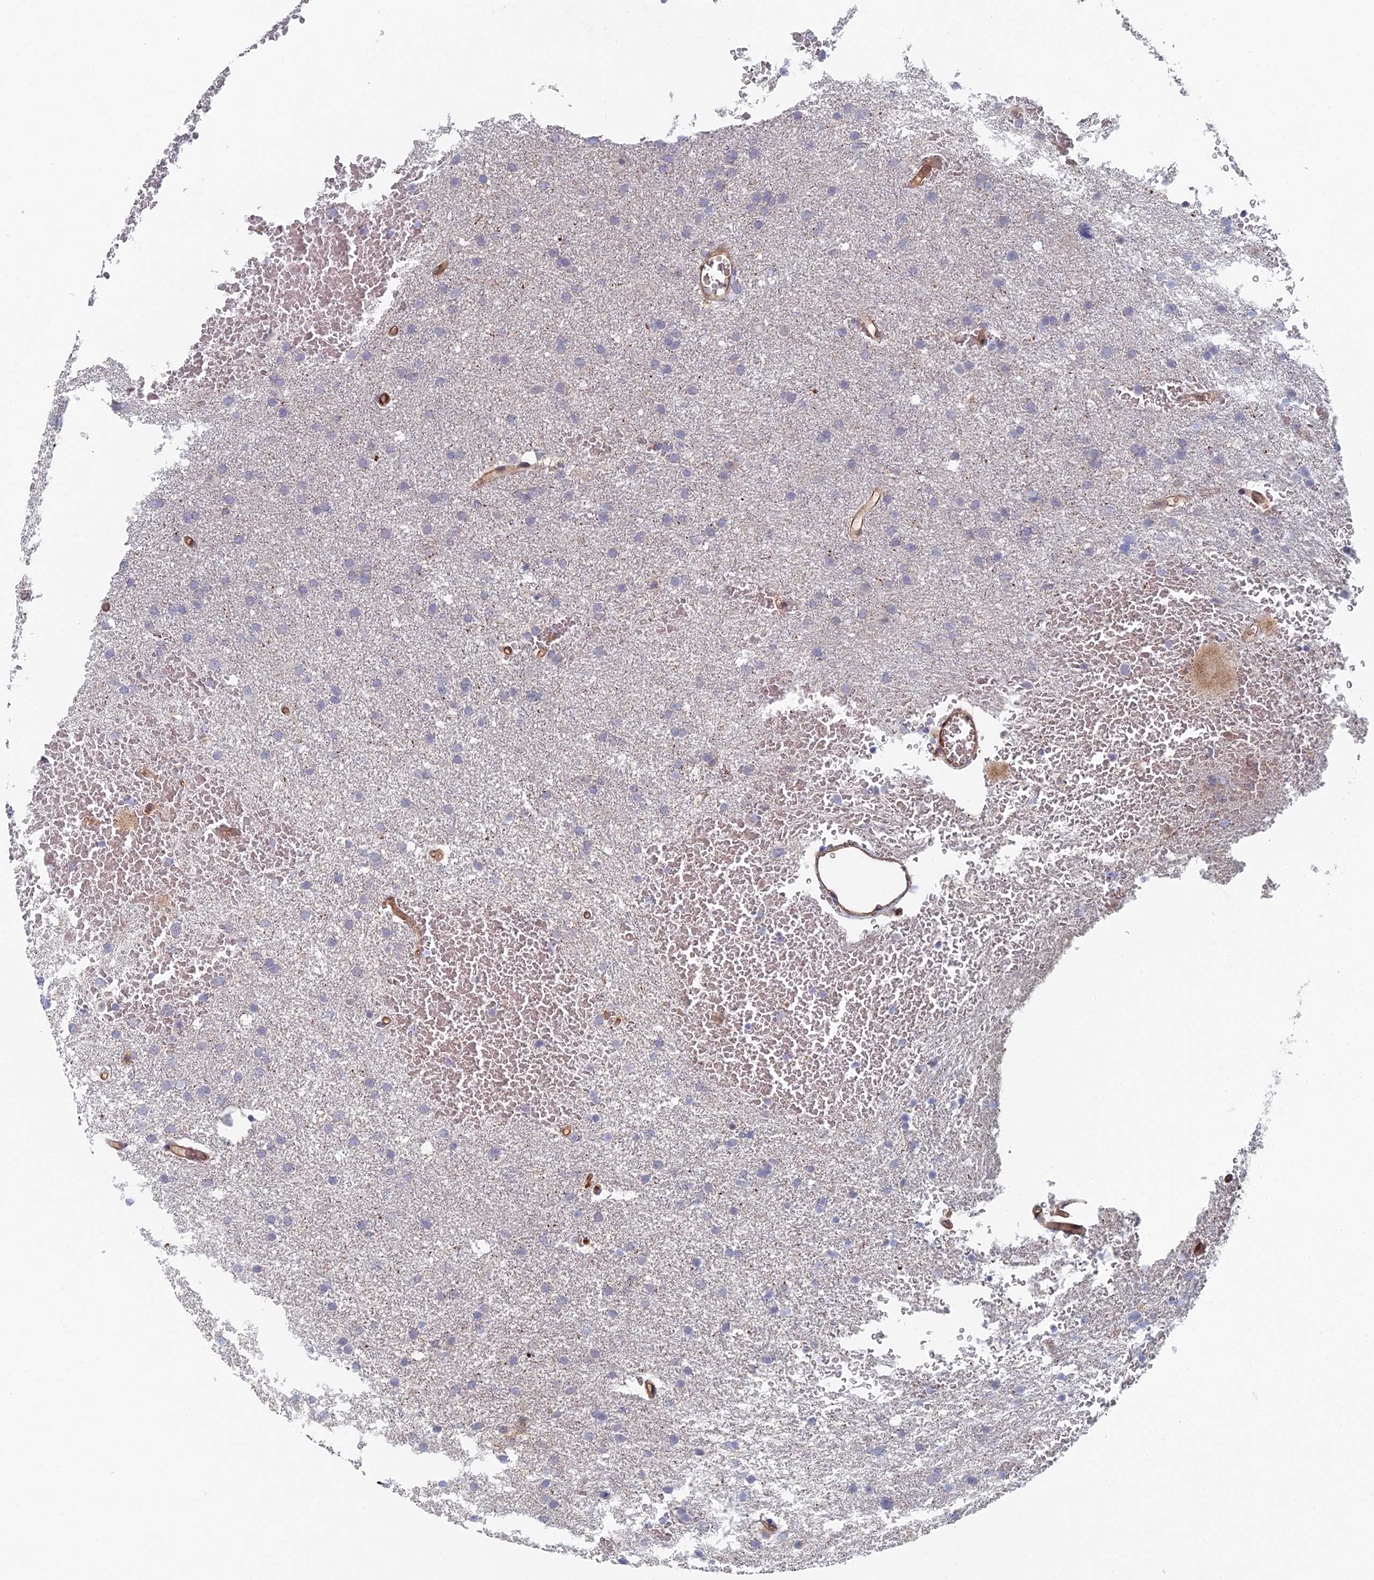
{"staining": {"intensity": "negative", "quantity": "none", "location": "none"}, "tissue": "glioma", "cell_type": "Tumor cells", "image_type": "cancer", "snomed": [{"axis": "morphology", "description": "Glioma, malignant, High grade"}, {"axis": "topography", "description": "Cerebral cortex"}], "caption": "IHC of malignant glioma (high-grade) exhibits no staining in tumor cells.", "gene": "ARAP3", "patient": {"sex": "female", "age": 36}}